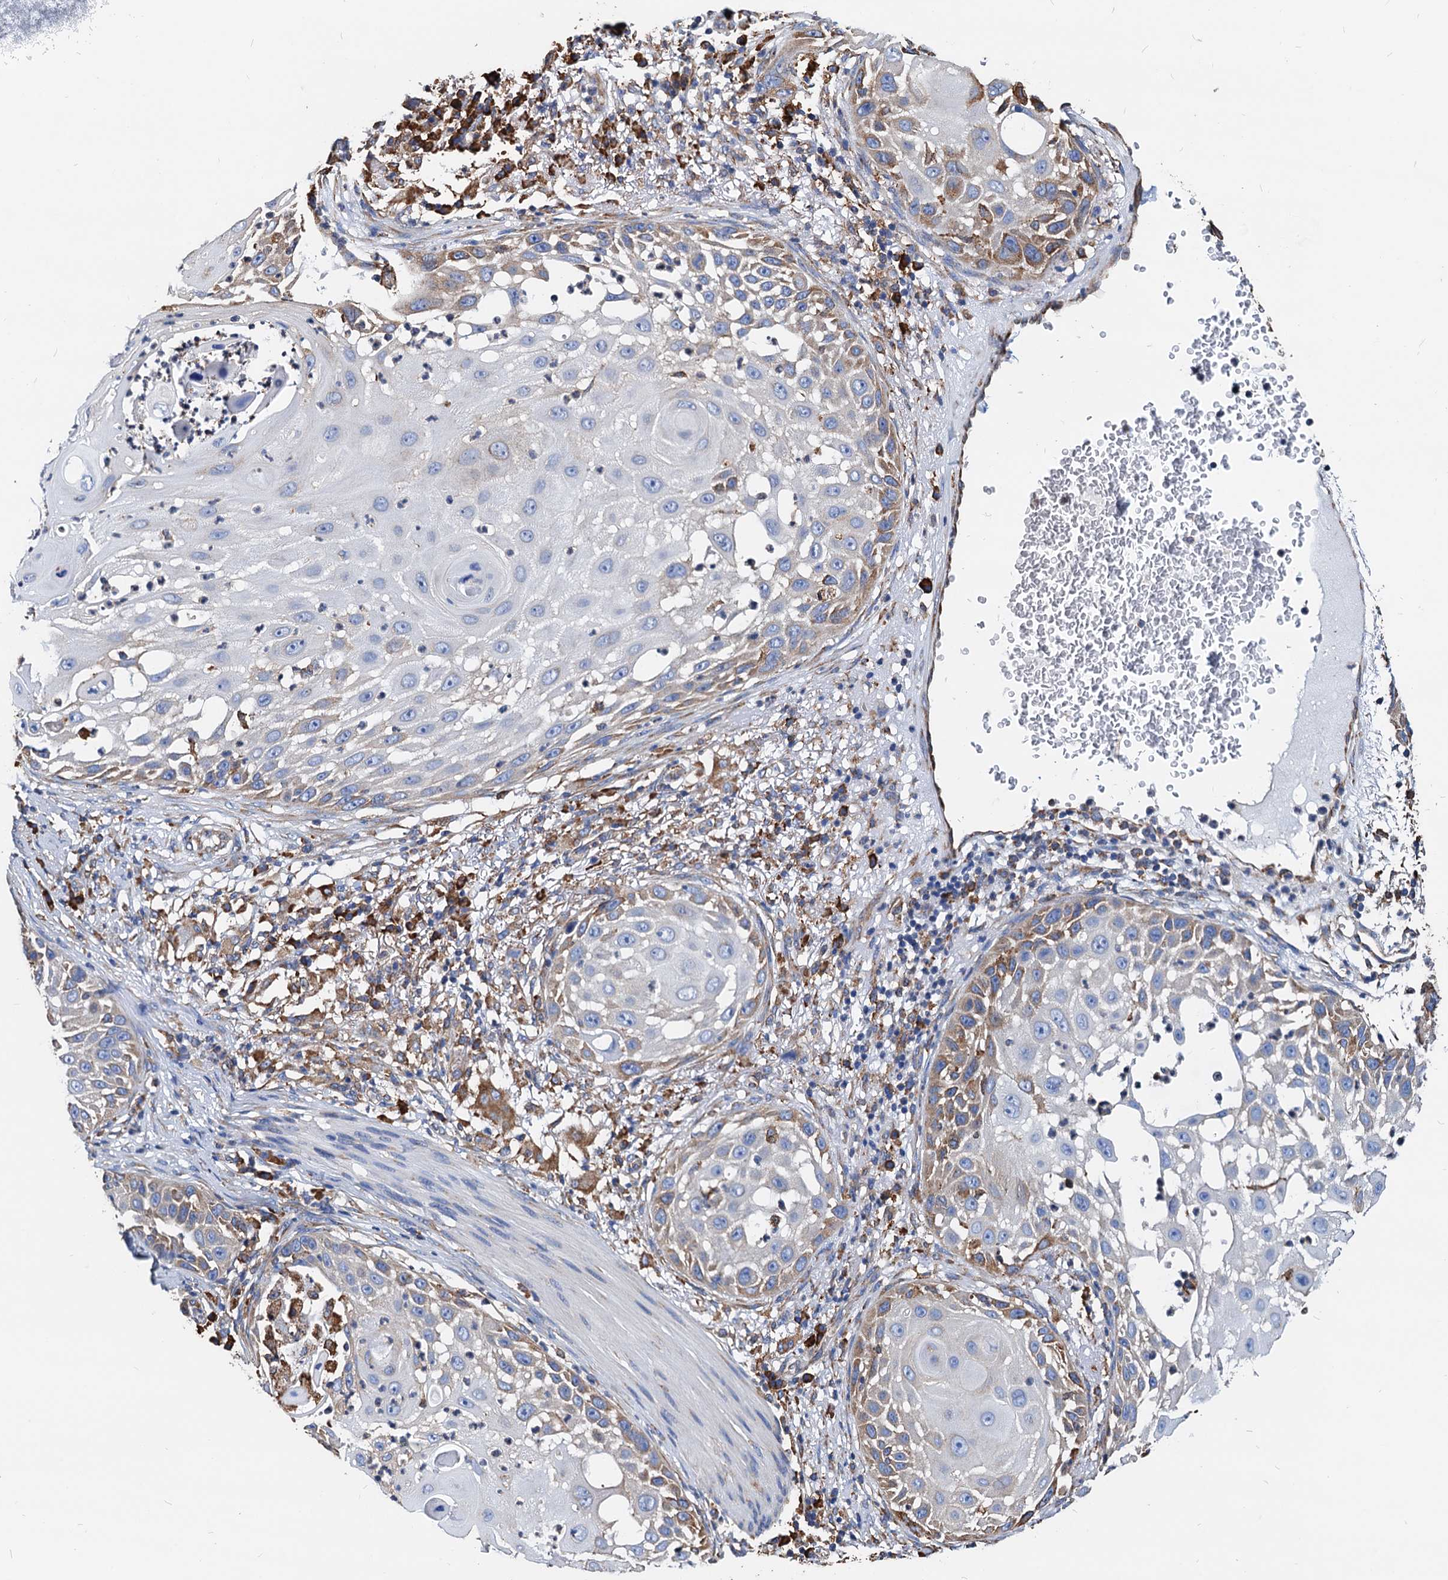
{"staining": {"intensity": "weak", "quantity": "<25%", "location": "cytoplasmic/membranous"}, "tissue": "skin cancer", "cell_type": "Tumor cells", "image_type": "cancer", "snomed": [{"axis": "morphology", "description": "Squamous cell carcinoma, NOS"}, {"axis": "topography", "description": "Skin"}], "caption": "The image exhibits no significant positivity in tumor cells of skin cancer (squamous cell carcinoma).", "gene": "HSPA5", "patient": {"sex": "female", "age": 44}}